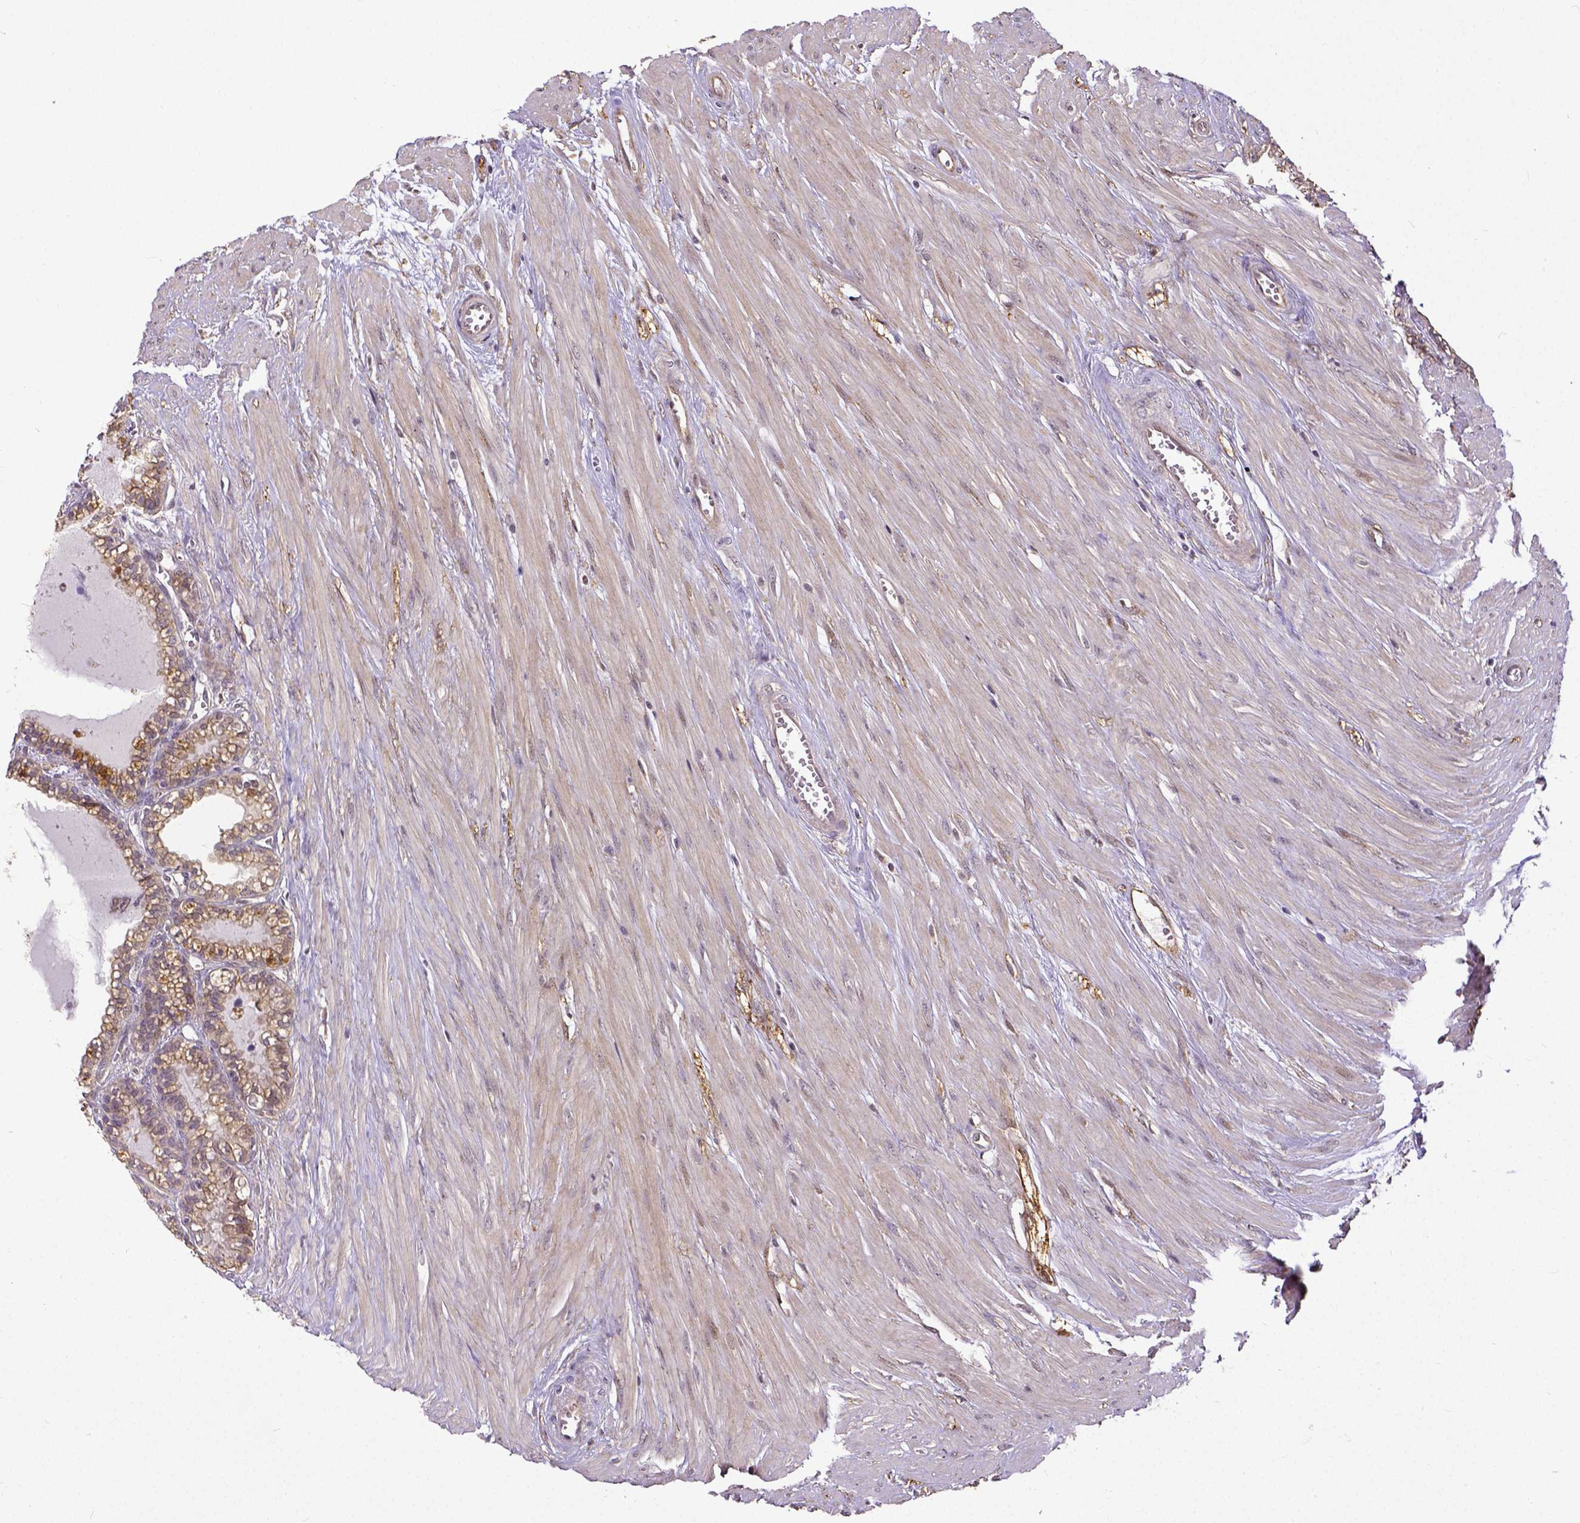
{"staining": {"intensity": "weak", "quantity": "25%-75%", "location": "cytoplasmic/membranous"}, "tissue": "seminal vesicle", "cell_type": "Glandular cells", "image_type": "normal", "snomed": [{"axis": "morphology", "description": "Normal tissue, NOS"}, {"axis": "morphology", "description": "Urothelial carcinoma, NOS"}, {"axis": "topography", "description": "Urinary bladder"}, {"axis": "topography", "description": "Seminal veicle"}], "caption": "Protein expression analysis of benign seminal vesicle demonstrates weak cytoplasmic/membranous staining in about 25%-75% of glandular cells.", "gene": "DICER1", "patient": {"sex": "male", "age": 76}}